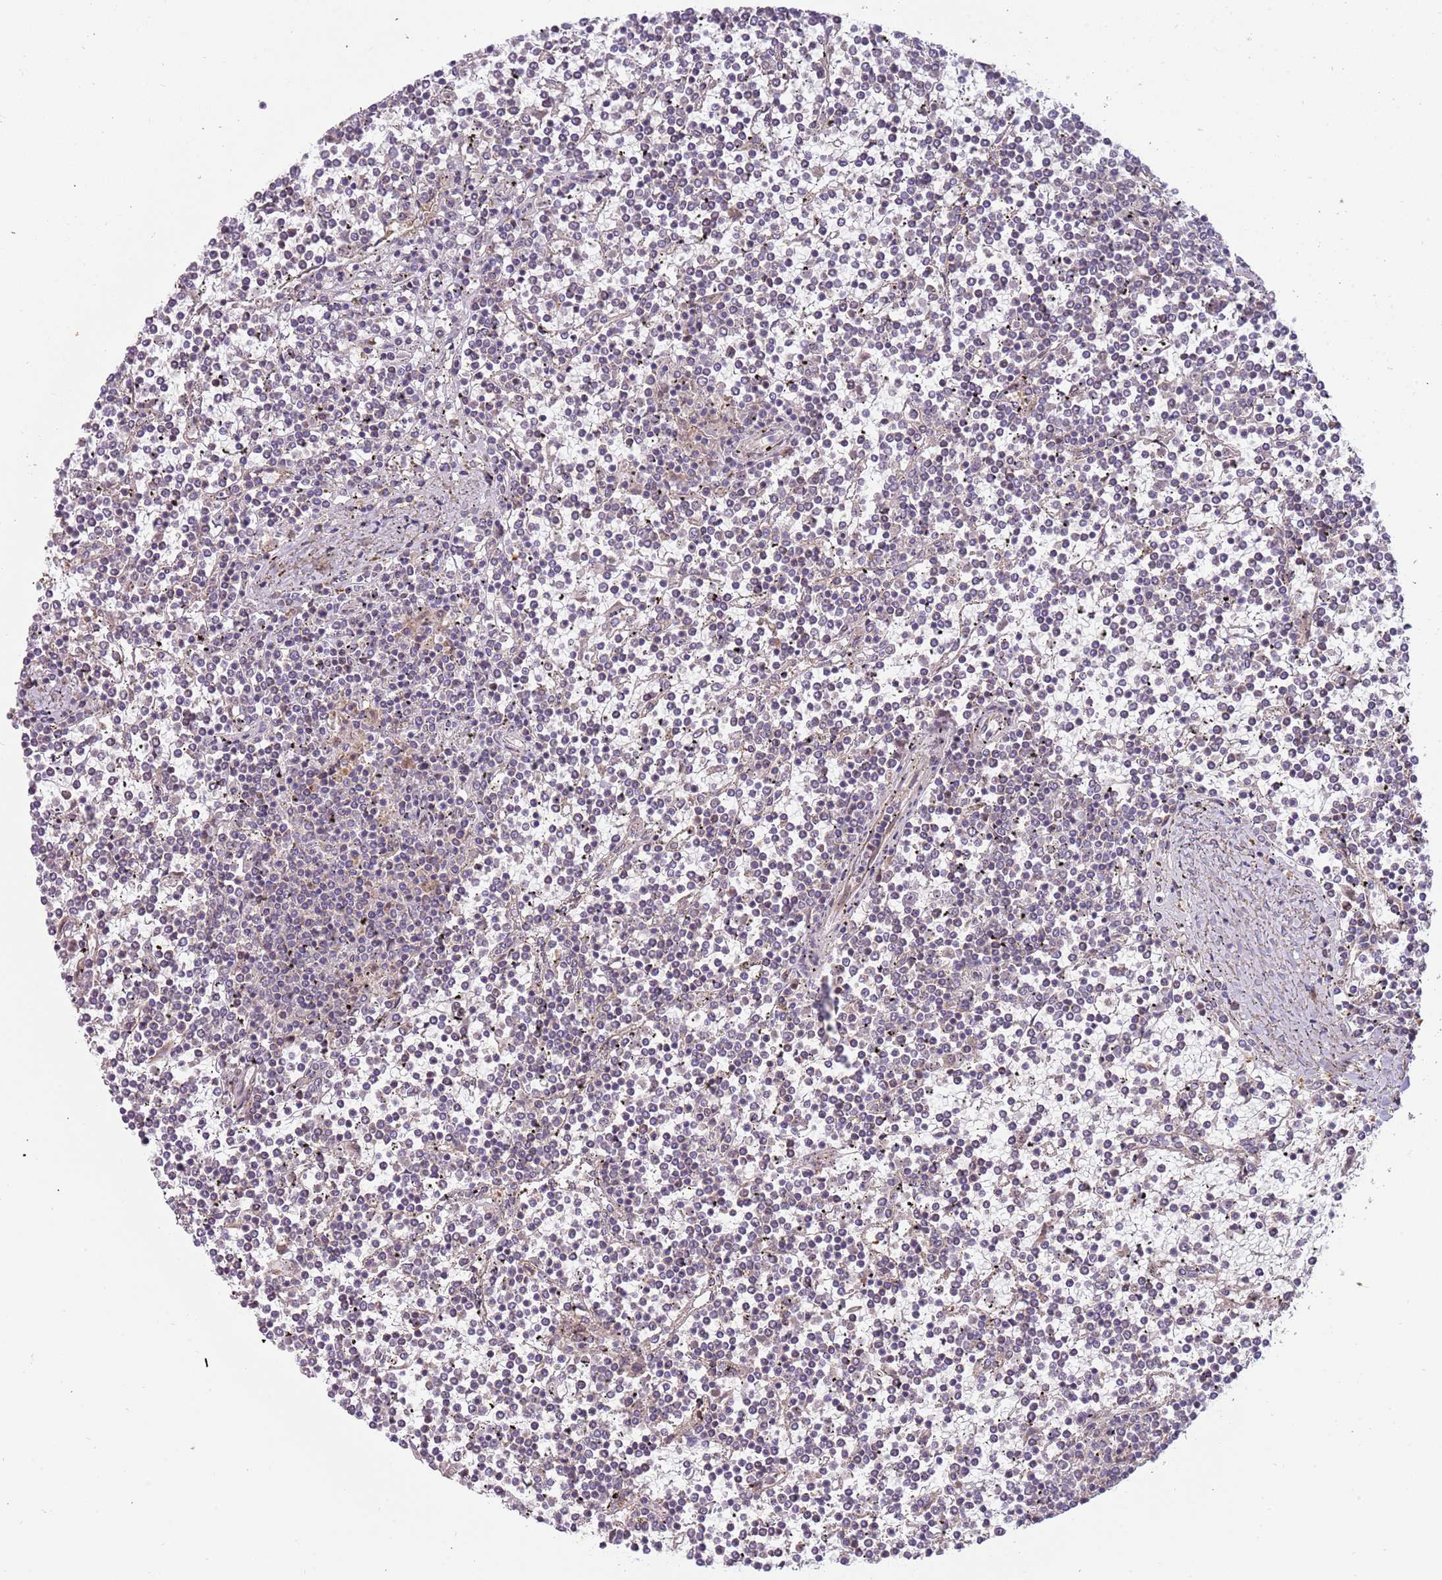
{"staining": {"intensity": "negative", "quantity": "none", "location": "none"}, "tissue": "lymphoma", "cell_type": "Tumor cells", "image_type": "cancer", "snomed": [{"axis": "morphology", "description": "Malignant lymphoma, non-Hodgkin's type, Low grade"}, {"axis": "topography", "description": "Spleen"}], "caption": "IHC micrograph of human malignant lymphoma, non-Hodgkin's type (low-grade) stained for a protein (brown), which exhibits no staining in tumor cells. The staining is performed using DAB (3,3'-diaminobenzidine) brown chromogen with nuclei counter-stained in using hematoxylin.", "gene": "TRAPPC6B", "patient": {"sex": "female", "age": 19}}